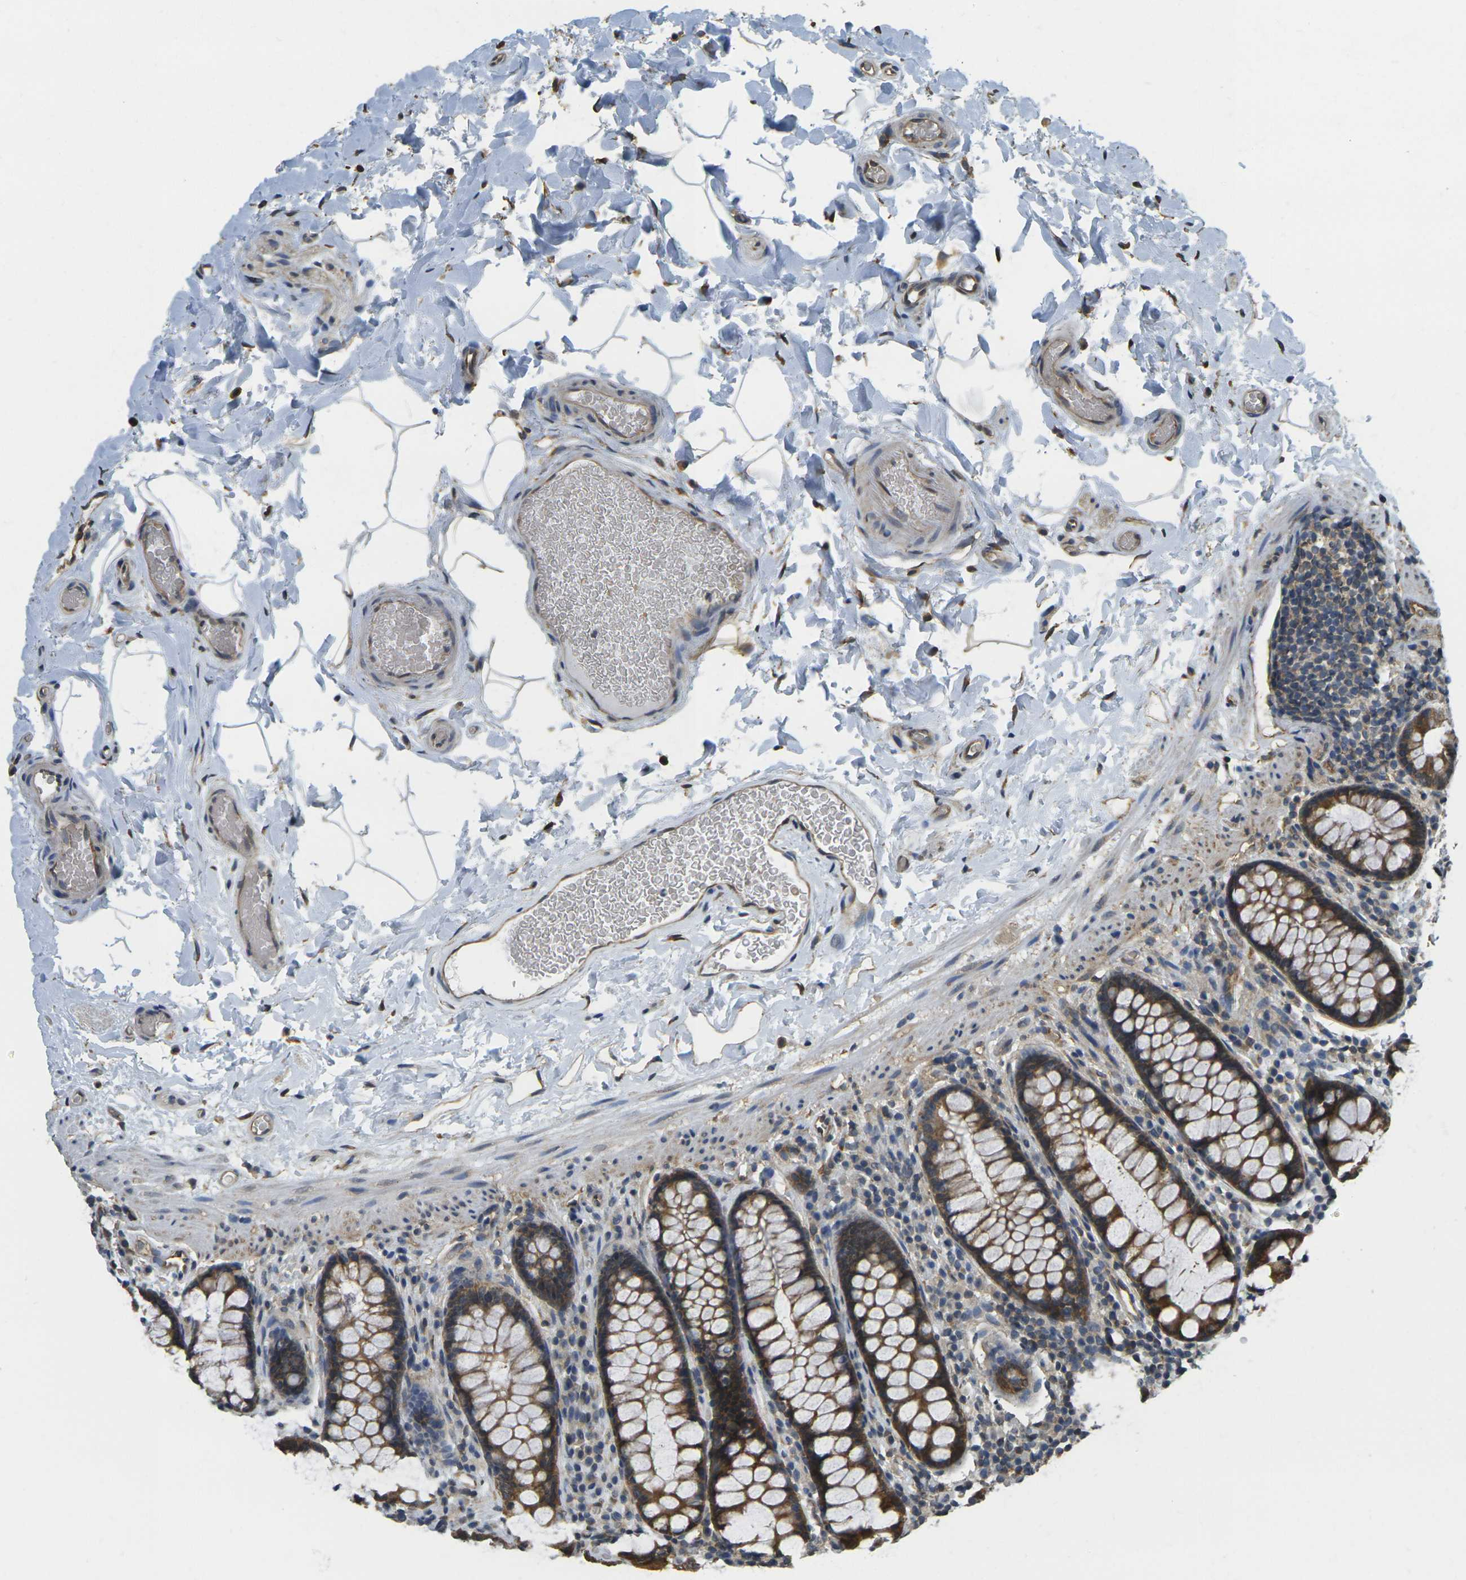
{"staining": {"intensity": "moderate", "quantity": ">75%", "location": "cytoplasmic/membranous"}, "tissue": "colon", "cell_type": "Endothelial cells", "image_type": "normal", "snomed": [{"axis": "morphology", "description": "Normal tissue, NOS"}, {"axis": "topography", "description": "Colon"}], "caption": "The photomicrograph demonstrates immunohistochemical staining of normal colon. There is moderate cytoplasmic/membranous expression is appreciated in about >75% of endothelial cells.", "gene": "CAST", "patient": {"sex": "female", "age": 80}}